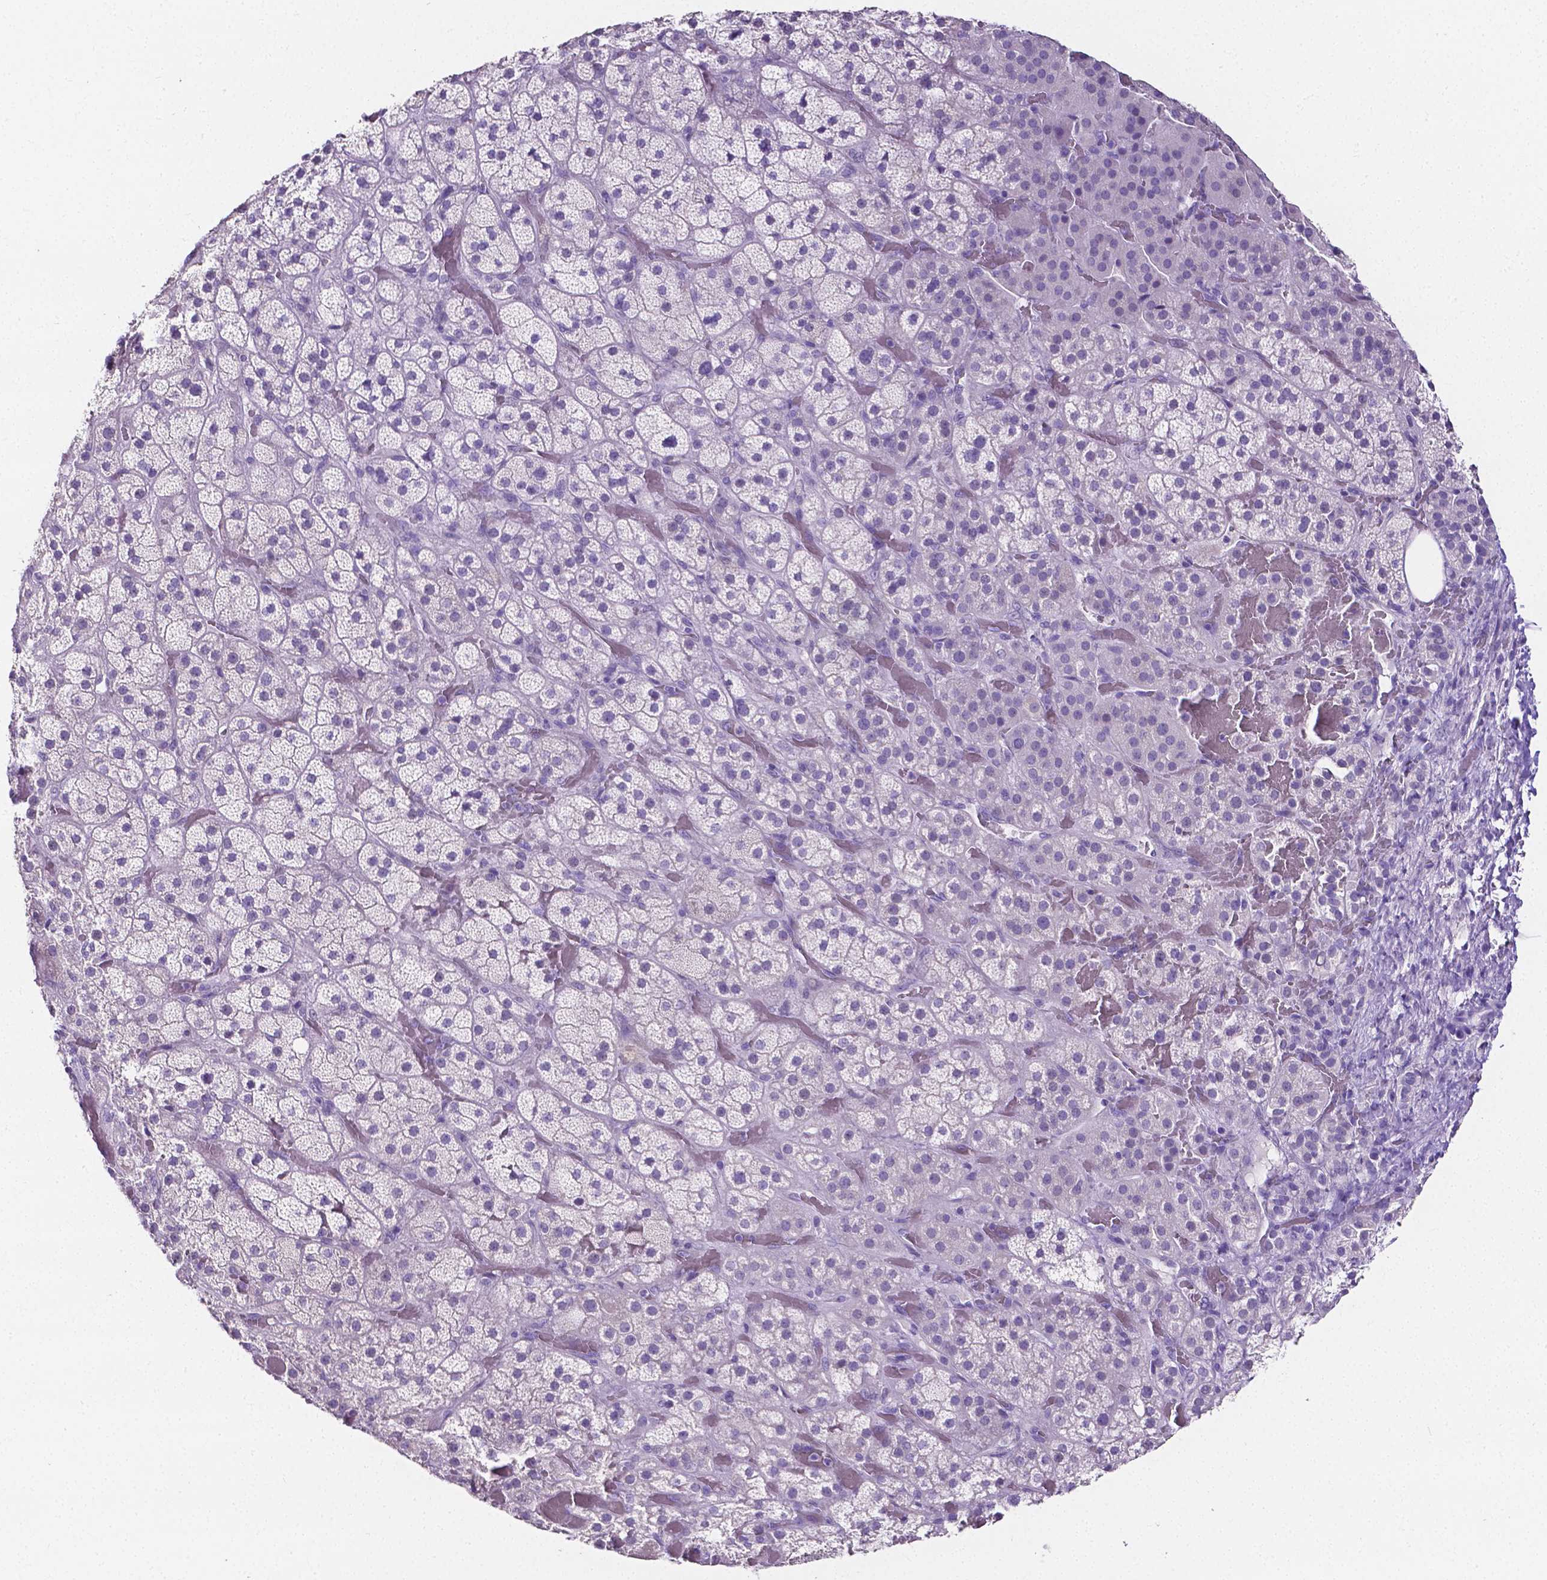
{"staining": {"intensity": "negative", "quantity": "none", "location": "none"}, "tissue": "adrenal gland", "cell_type": "Glandular cells", "image_type": "normal", "snomed": [{"axis": "morphology", "description": "Normal tissue, NOS"}, {"axis": "topography", "description": "Adrenal gland"}], "caption": "Glandular cells show no significant staining in benign adrenal gland. (Immunohistochemistry (ihc), brightfield microscopy, high magnification).", "gene": "SLC22A2", "patient": {"sex": "male", "age": 57}}